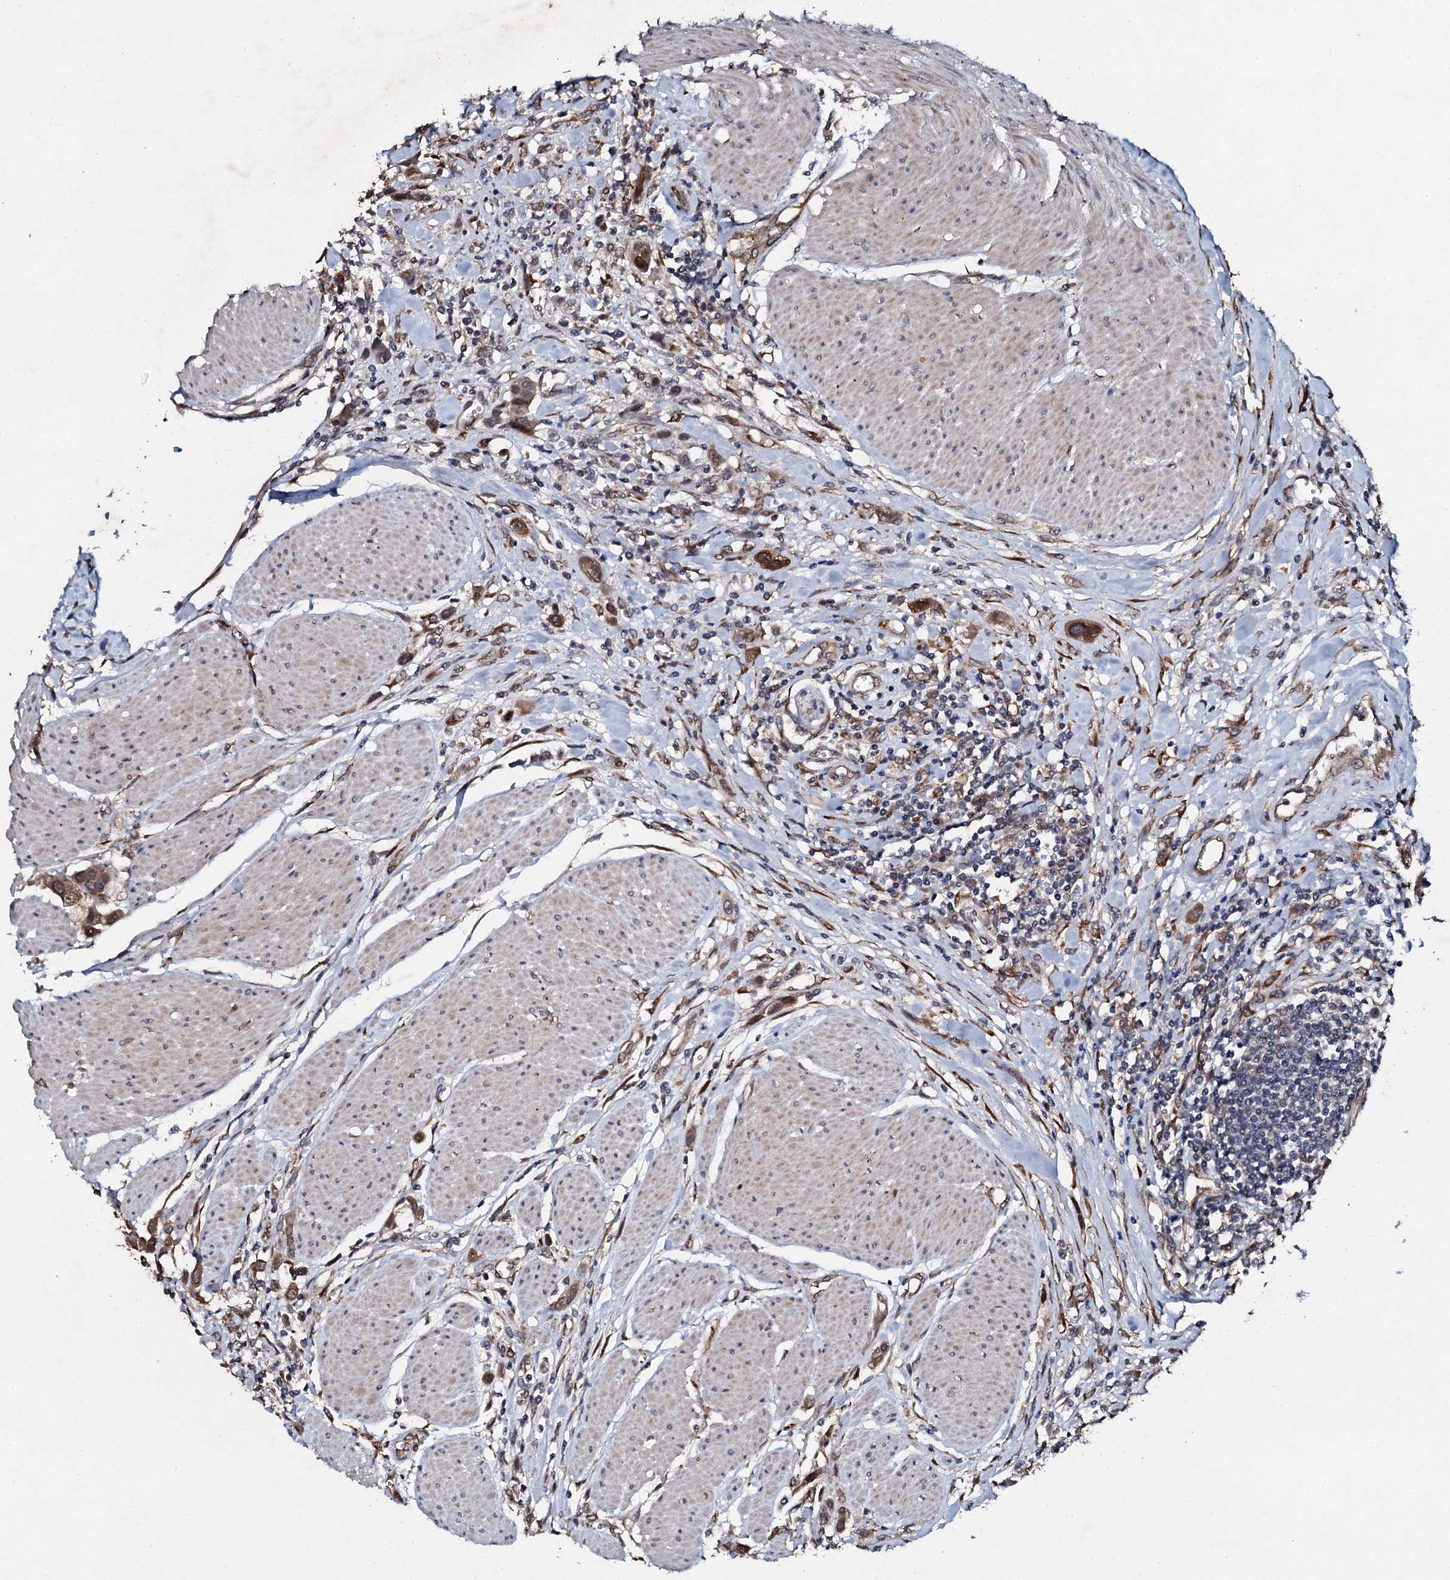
{"staining": {"intensity": "moderate", "quantity": ">75%", "location": "cytoplasmic/membranous,nuclear"}, "tissue": "urothelial cancer", "cell_type": "Tumor cells", "image_type": "cancer", "snomed": [{"axis": "morphology", "description": "Urothelial carcinoma, High grade"}, {"axis": "topography", "description": "Urinary bladder"}], "caption": "Immunohistochemistry (IHC) micrograph of human urothelial cancer stained for a protein (brown), which reveals medium levels of moderate cytoplasmic/membranous and nuclear positivity in approximately >75% of tumor cells.", "gene": "ADAMTS10", "patient": {"sex": "male", "age": 50}}